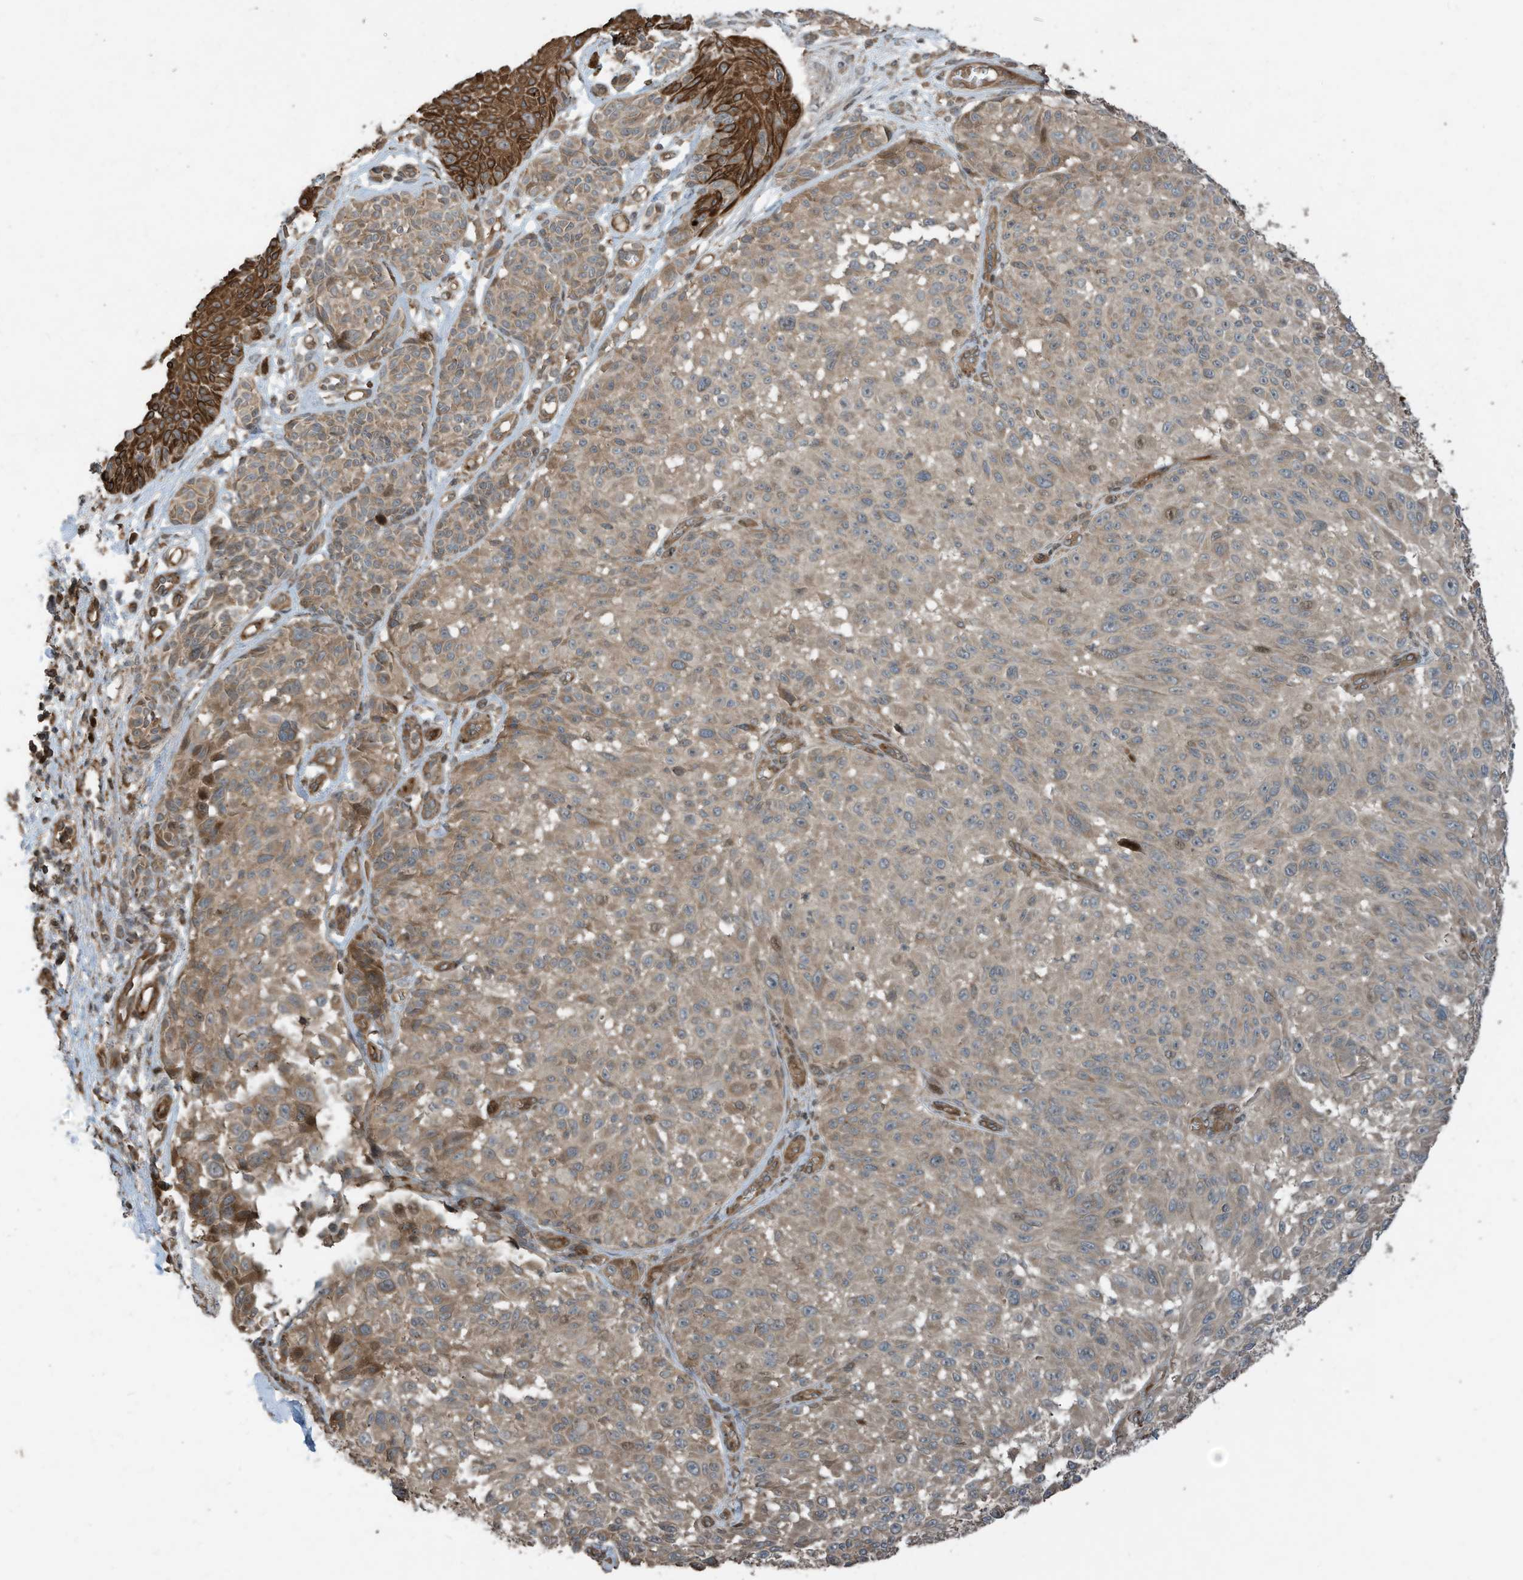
{"staining": {"intensity": "moderate", "quantity": ">75%", "location": "cytoplasmic/membranous"}, "tissue": "melanoma", "cell_type": "Tumor cells", "image_type": "cancer", "snomed": [{"axis": "morphology", "description": "Malignant melanoma, NOS"}, {"axis": "topography", "description": "Skin"}], "caption": "This photomicrograph shows melanoma stained with immunohistochemistry (IHC) to label a protein in brown. The cytoplasmic/membranous of tumor cells show moderate positivity for the protein. Nuclei are counter-stained blue.", "gene": "ZNF653", "patient": {"sex": "male", "age": 83}}